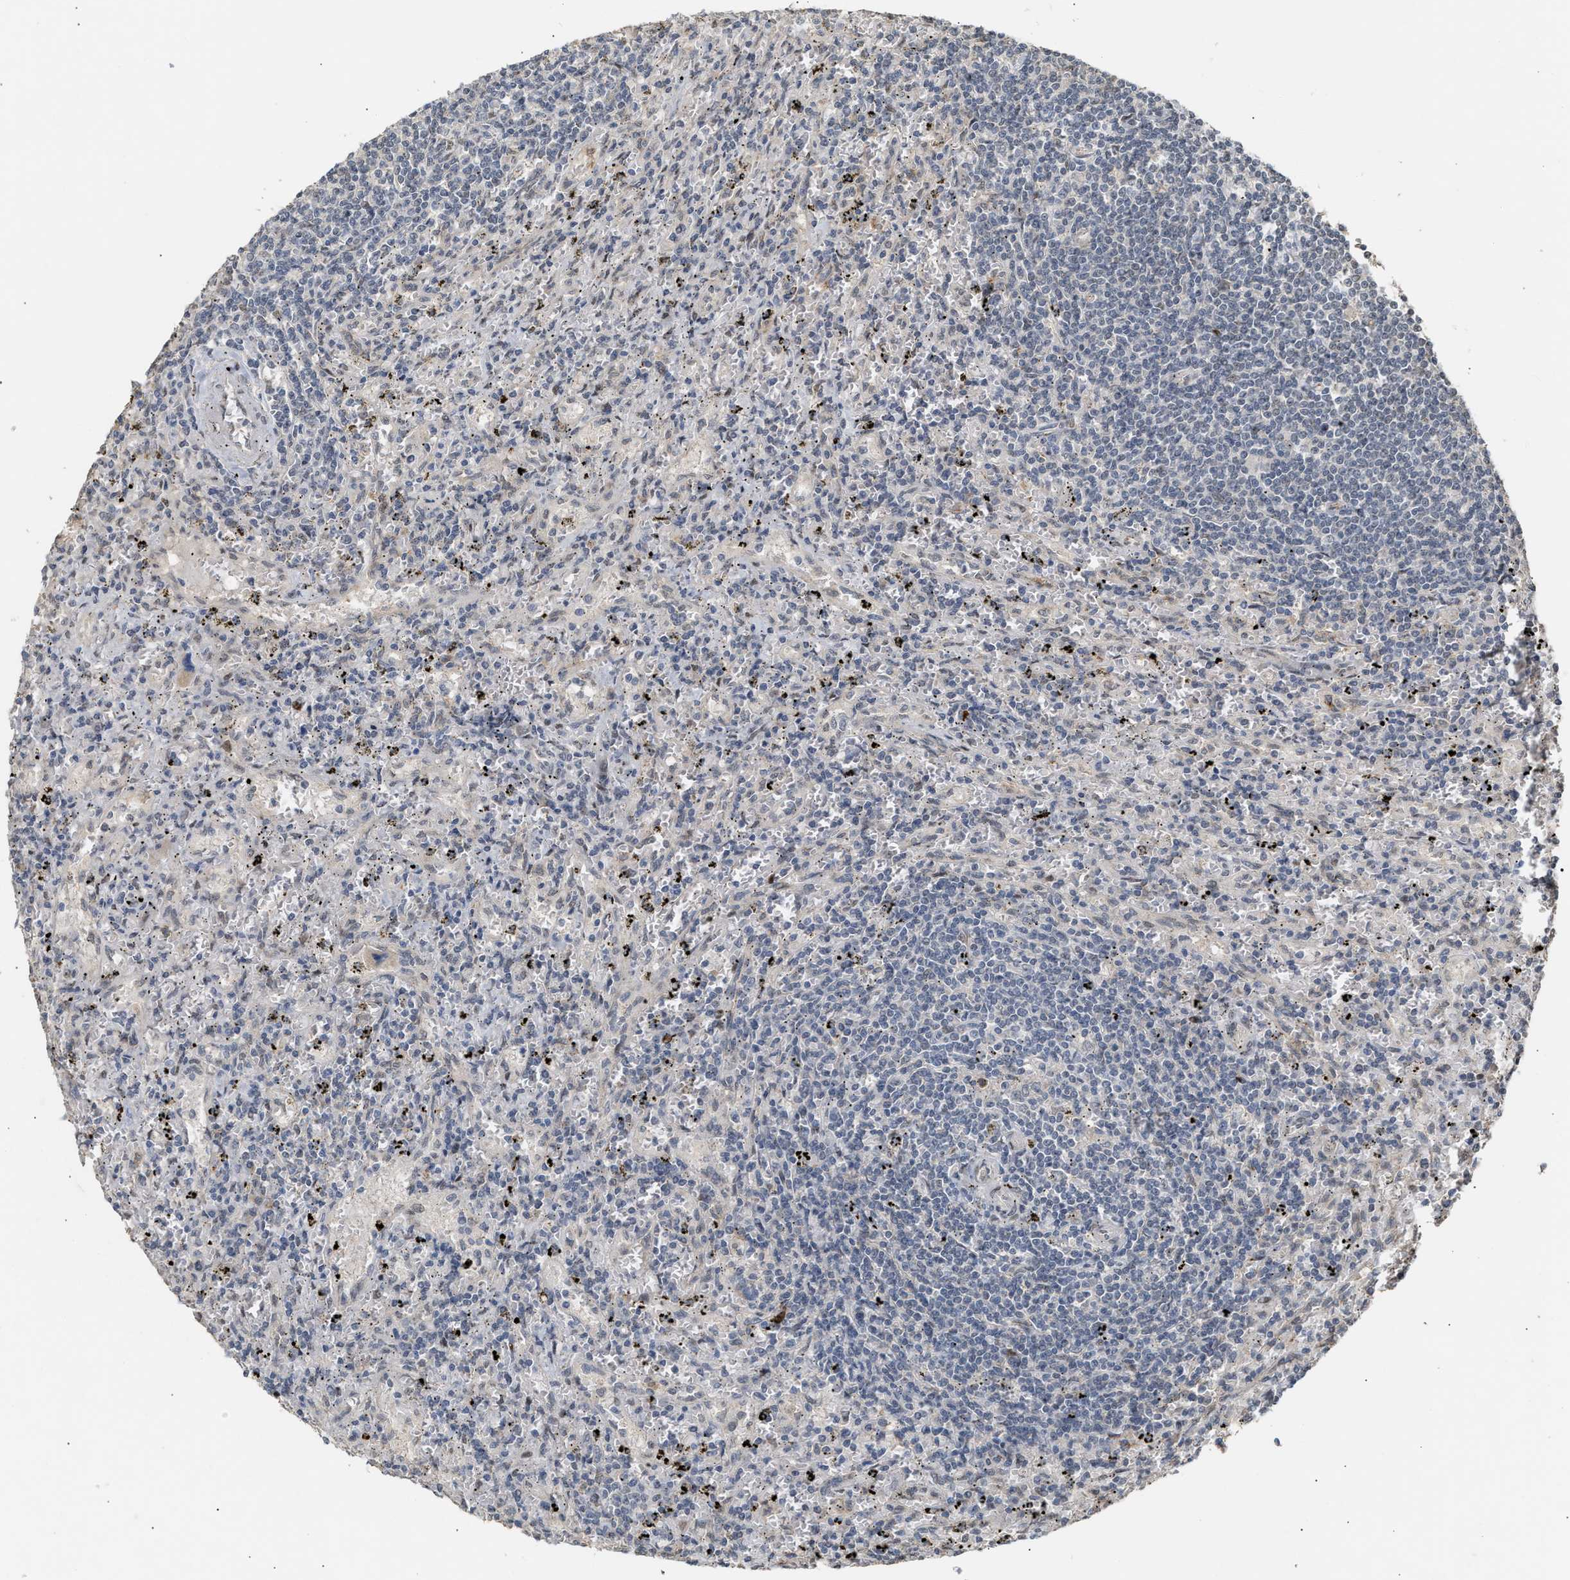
{"staining": {"intensity": "negative", "quantity": "none", "location": "none"}, "tissue": "lymphoma", "cell_type": "Tumor cells", "image_type": "cancer", "snomed": [{"axis": "morphology", "description": "Malignant lymphoma, non-Hodgkin's type, Low grade"}, {"axis": "topography", "description": "Spleen"}], "caption": "Tumor cells are negative for brown protein staining in lymphoma.", "gene": "ZFAND5", "patient": {"sex": "male", "age": 76}}